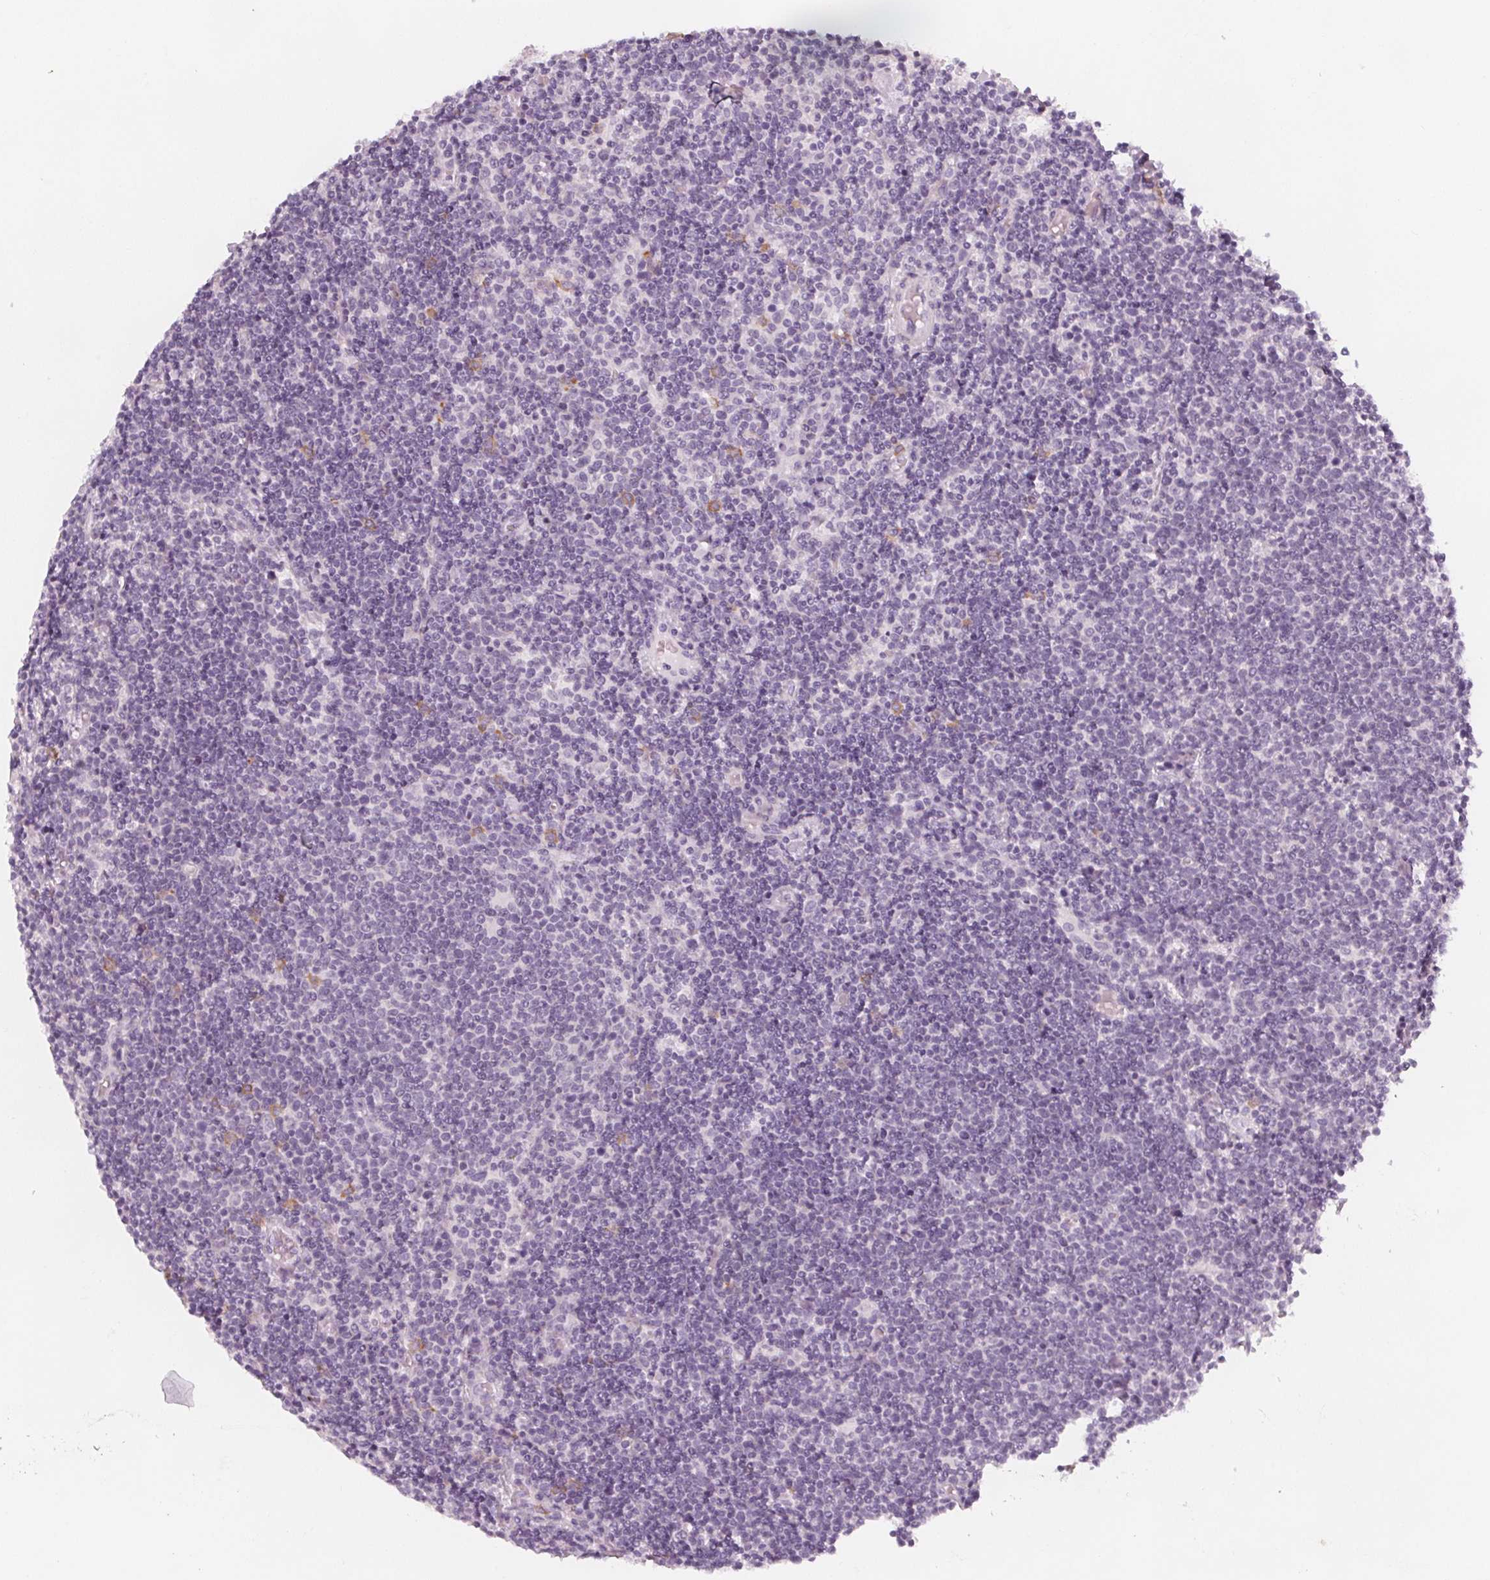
{"staining": {"intensity": "negative", "quantity": "none", "location": "none"}, "tissue": "lymphoma", "cell_type": "Tumor cells", "image_type": "cancer", "snomed": [{"axis": "morphology", "description": "Malignant lymphoma, non-Hodgkin's type, High grade"}, {"axis": "topography", "description": "Lymph node"}], "caption": "An IHC photomicrograph of lymphoma is shown. There is no staining in tumor cells of lymphoma.", "gene": "MAP1A", "patient": {"sex": "male", "age": 61}}